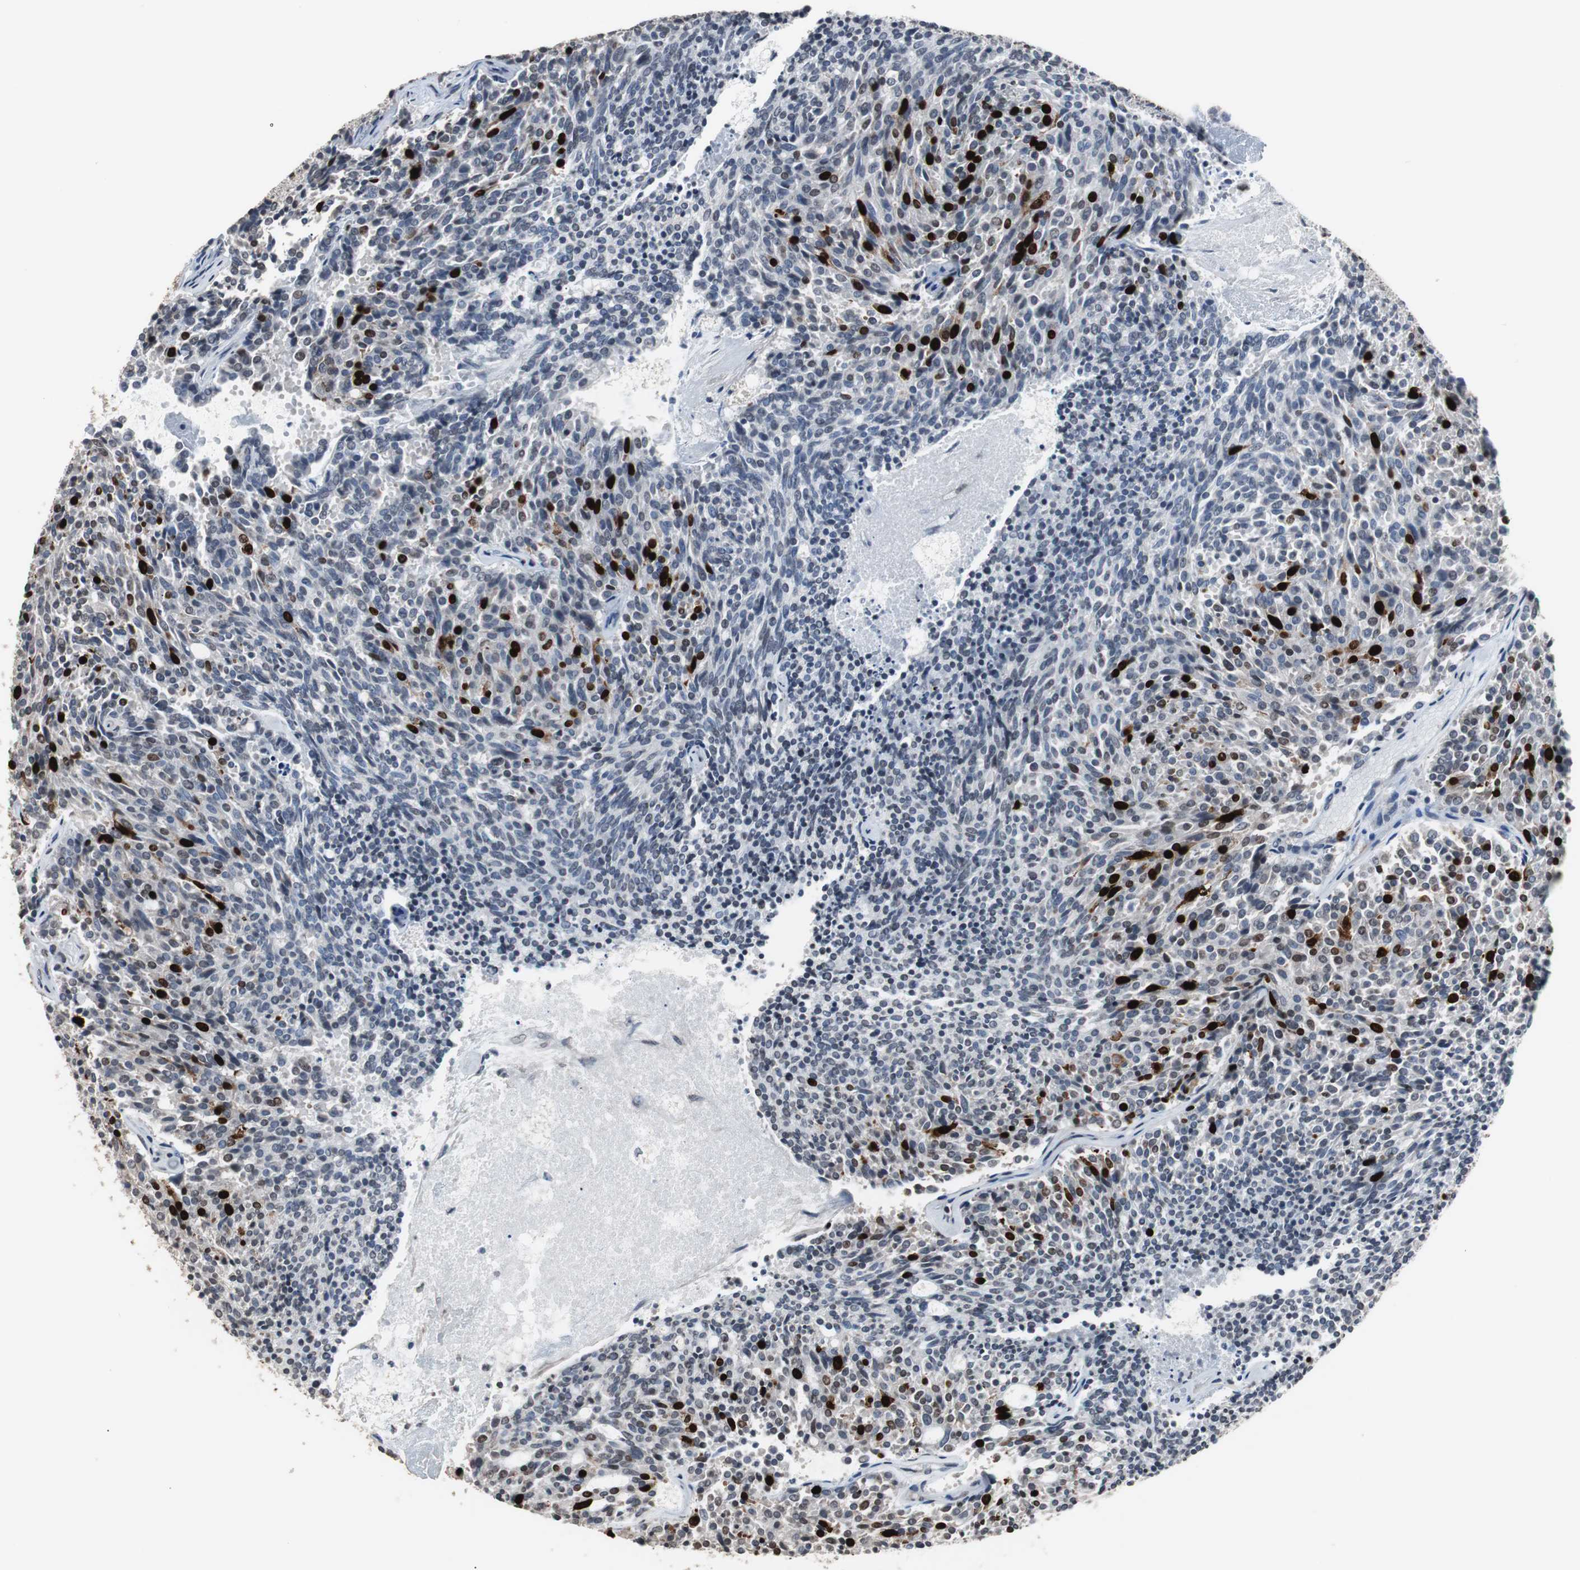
{"staining": {"intensity": "strong", "quantity": "<25%", "location": "nuclear"}, "tissue": "carcinoid", "cell_type": "Tumor cells", "image_type": "cancer", "snomed": [{"axis": "morphology", "description": "Carcinoid, malignant, NOS"}, {"axis": "topography", "description": "Pancreas"}], "caption": "Immunohistochemical staining of carcinoid (malignant) displays strong nuclear protein staining in approximately <25% of tumor cells. The protein of interest is shown in brown color, while the nuclei are stained blue.", "gene": "TOP2A", "patient": {"sex": "female", "age": 54}}